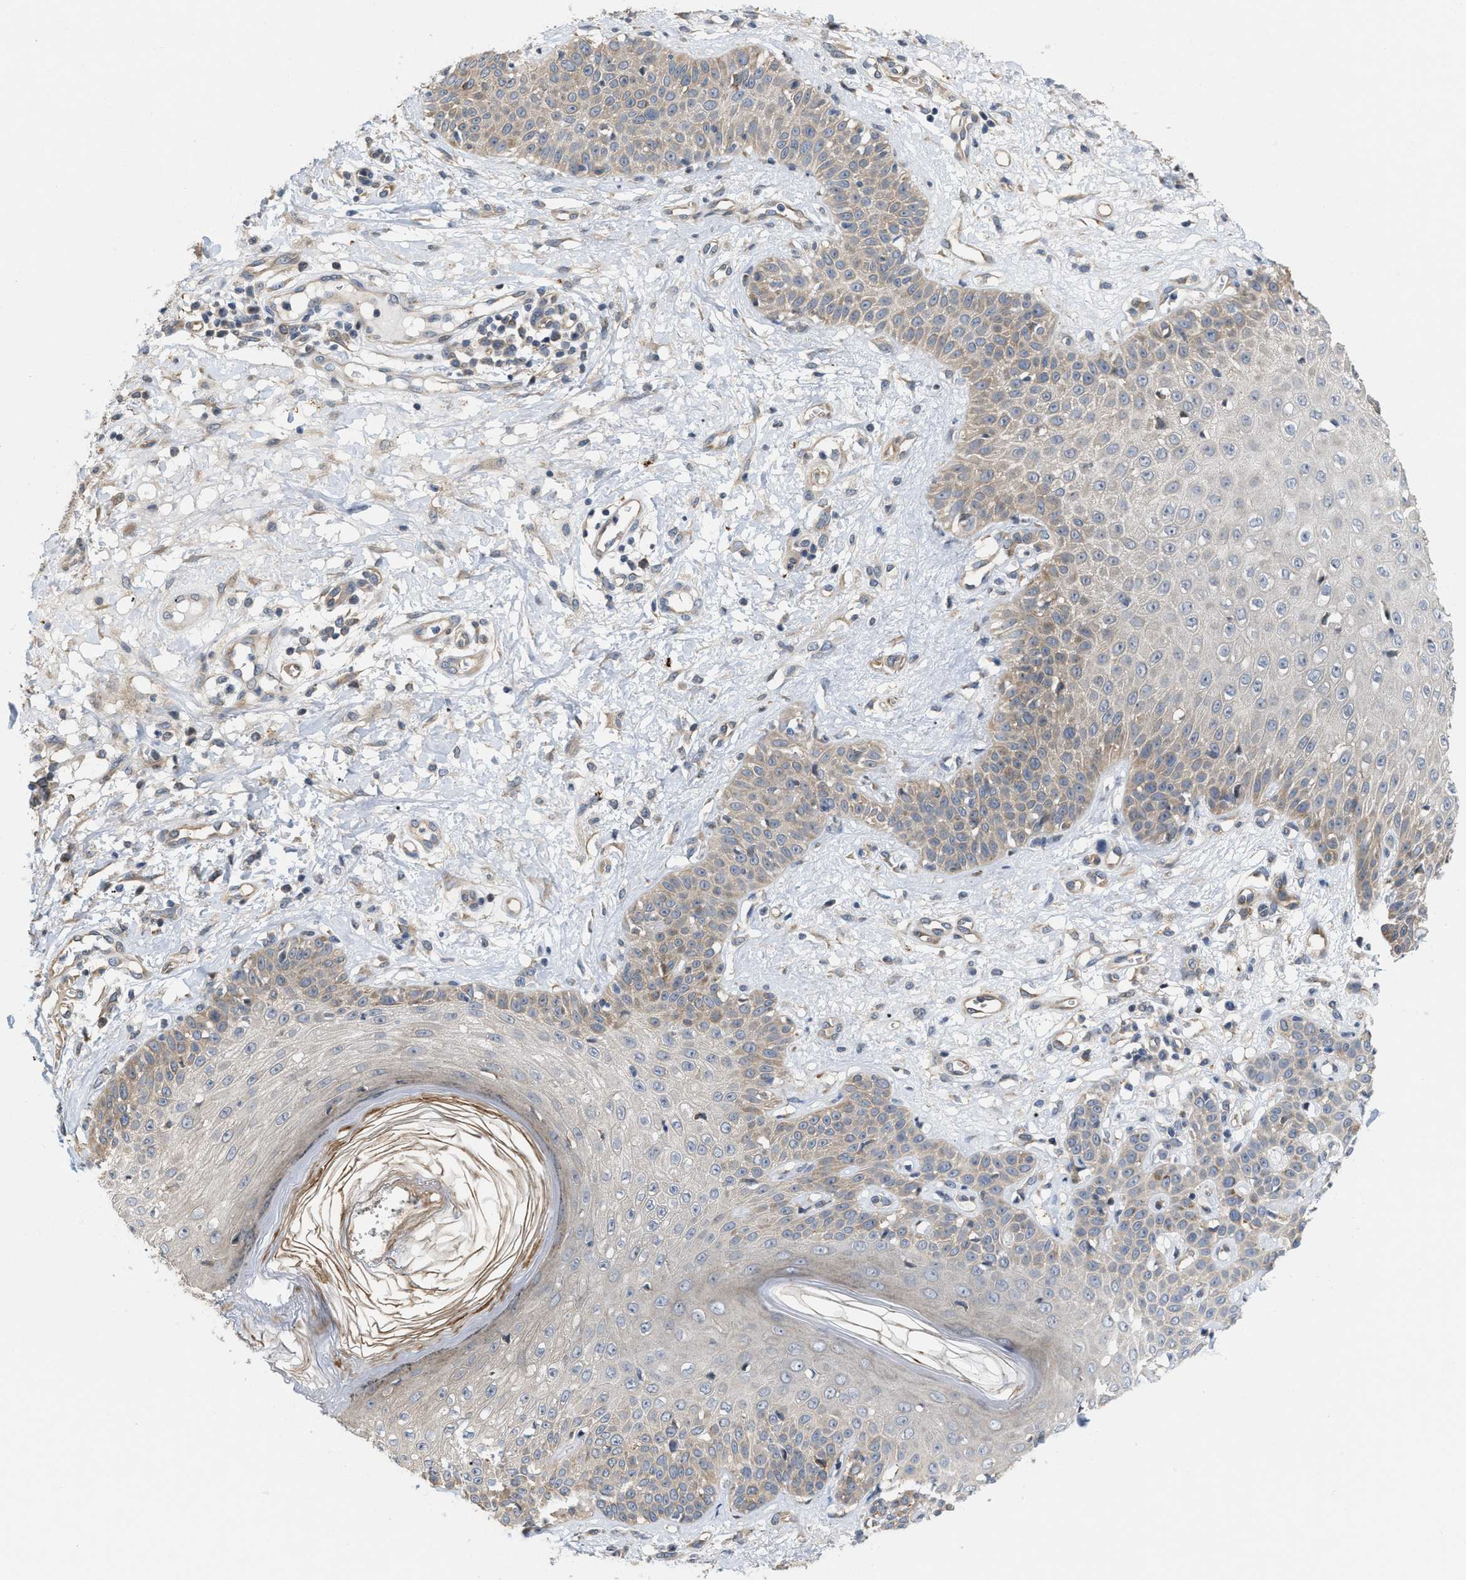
{"staining": {"intensity": "weak", "quantity": ">75%", "location": "cytoplasmic/membranous"}, "tissue": "skin cancer", "cell_type": "Tumor cells", "image_type": "cancer", "snomed": [{"axis": "morphology", "description": "Squamous cell carcinoma, NOS"}, {"axis": "topography", "description": "Skin"}], "caption": "The photomicrograph displays staining of skin cancer (squamous cell carcinoma), revealing weak cytoplasmic/membranous protein positivity (brown color) within tumor cells.", "gene": "CSNK1A1", "patient": {"sex": "female", "age": 78}}